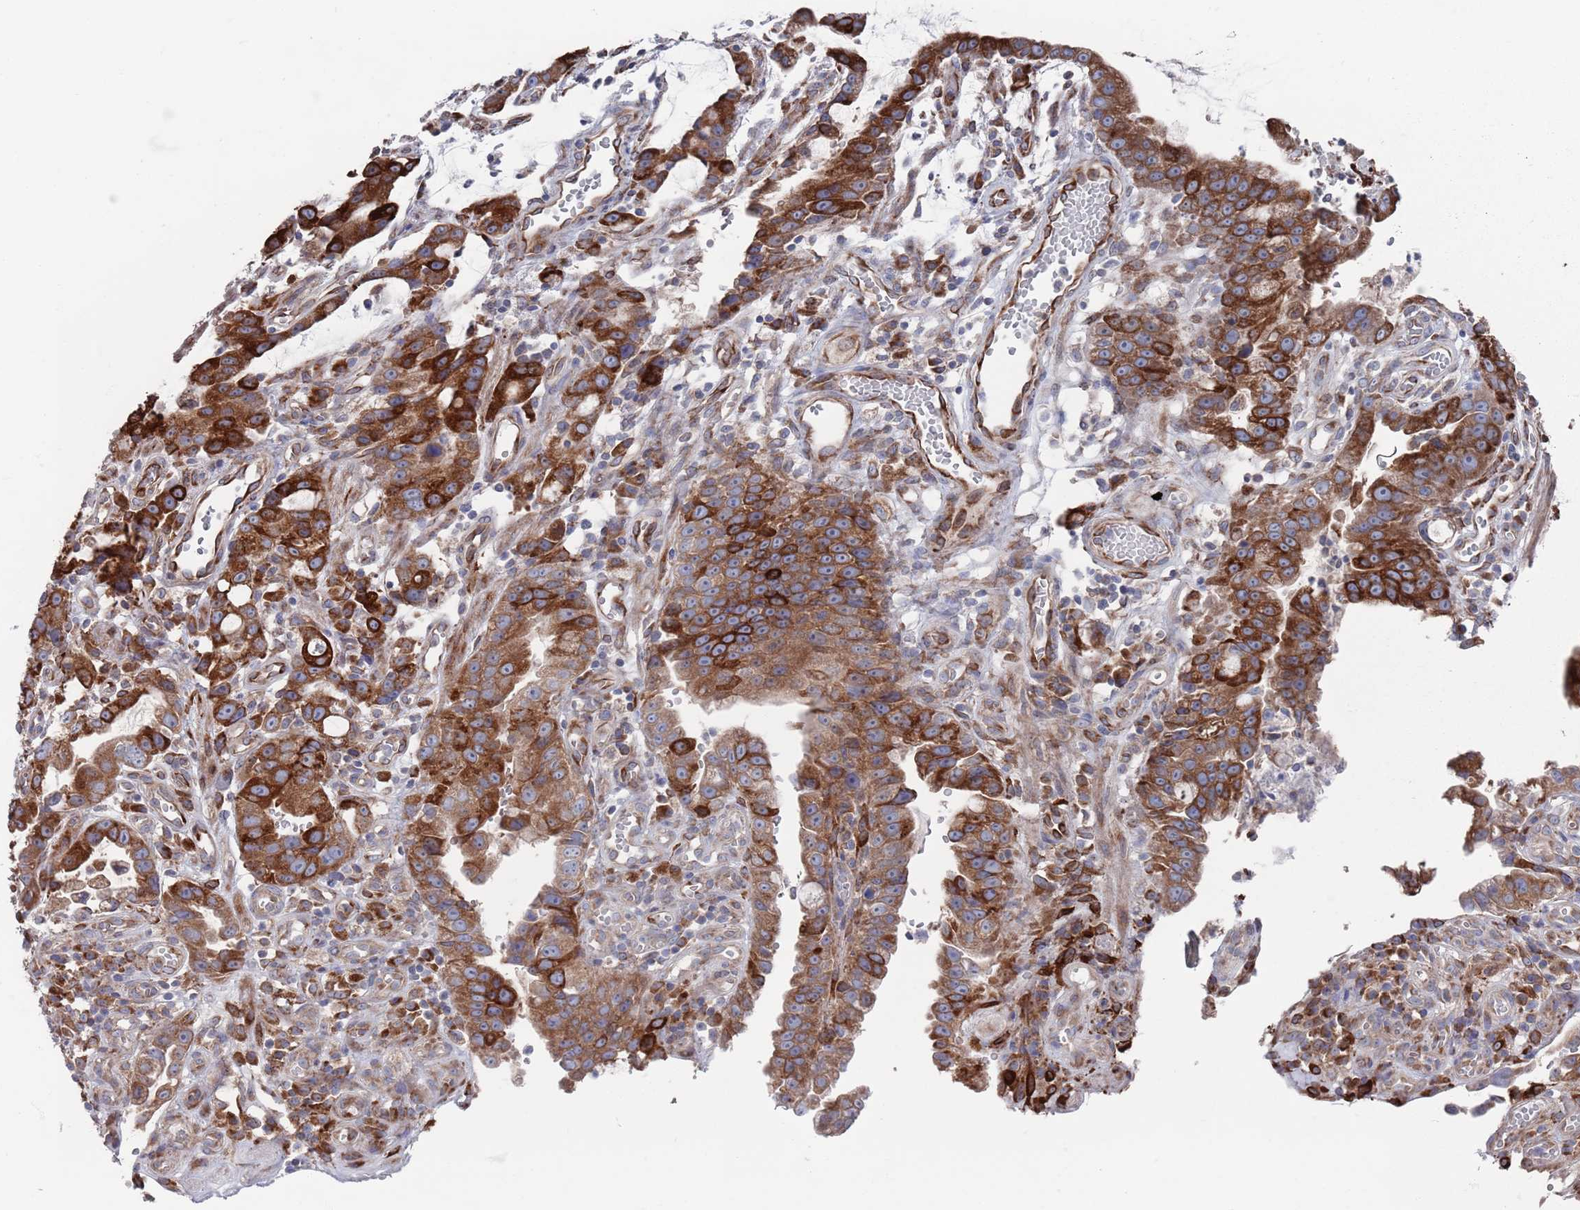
{"staining": {"intensity": "strong", "quantity": ">75%", "location": "cytoplasmic/membranous"}, "tissue": "stomach cancer", "cell_type": "Tumor cells", "image_type": "cancer", "snomed": [{"axis": "morphology", "description": "Adenocarcinoma, NOS"}, {"axis": "topography", "description": "Stomach"}], "caption": "Immunohistochemical staining of human stomach cancer shows high levels of strong cytoplasmic/membranous staining in about >75% of tumor cells.", "gene": "CCDC106", "patient": {"sex": "male", "age": 55}}